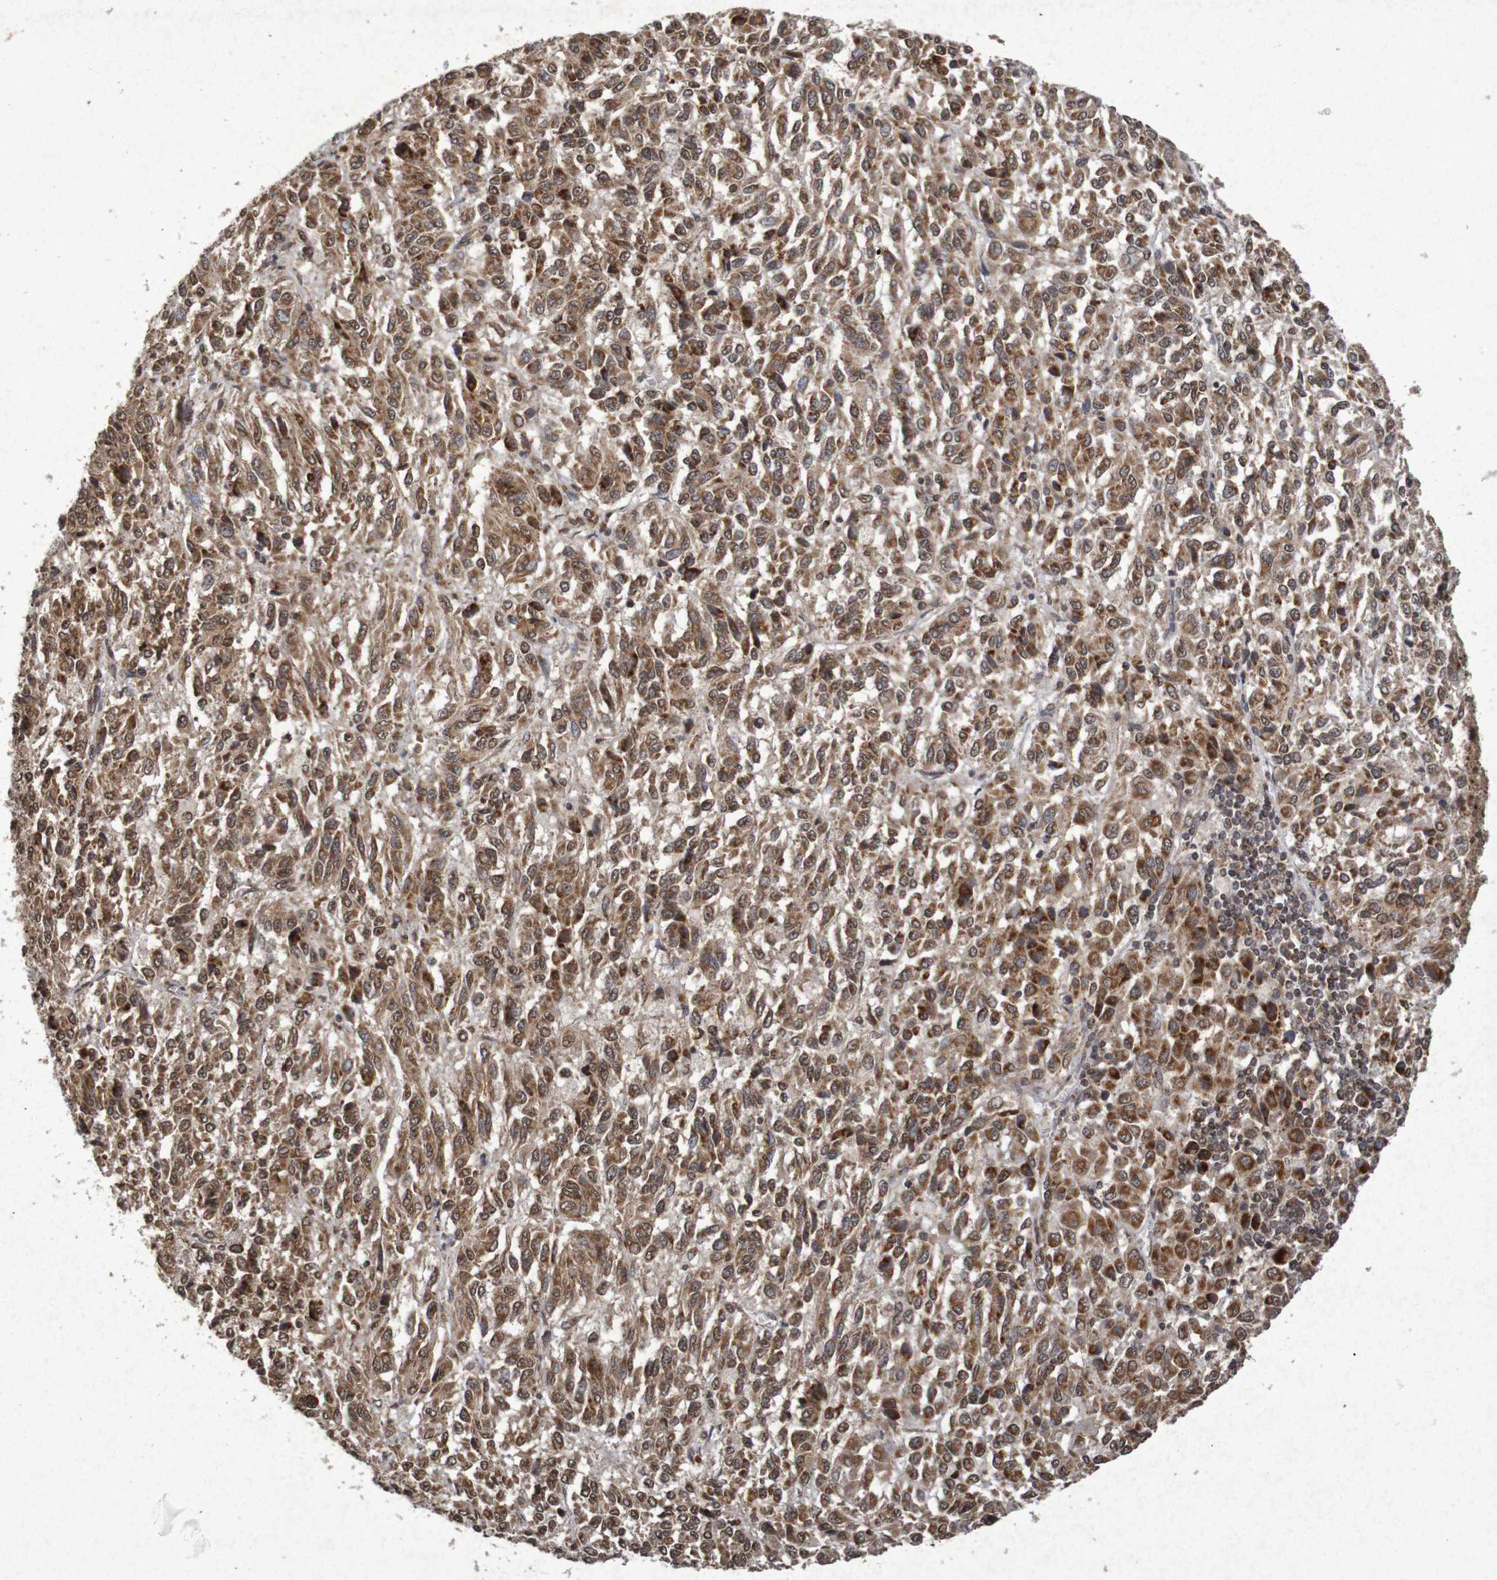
{"staining": {"intensity": "moderate", "quantity": ">75%", "location": "cytoplasmic/membranous,nuclear"}, "tissue": "melanoma", "cell_type": "Tumor cells", "image_type": "cancer", "snomed": [{"axis": "morphology", "description": "Malignant melanoma, Metastatic site"}, {"axis": "topography", "description": "Lung"}], "caption": "Immunohistochemical staining of melanoma shows moderate cytoplasmic/membranous and nuclear protein staining in approximately >75% of tumor cells. (DAB (3,3'-diaminobenzidine) = brown stain, brightfield microscopy at high magnification).", "gene": "GUCY1A2", "patient": {"sex": "male", "age": 64}}